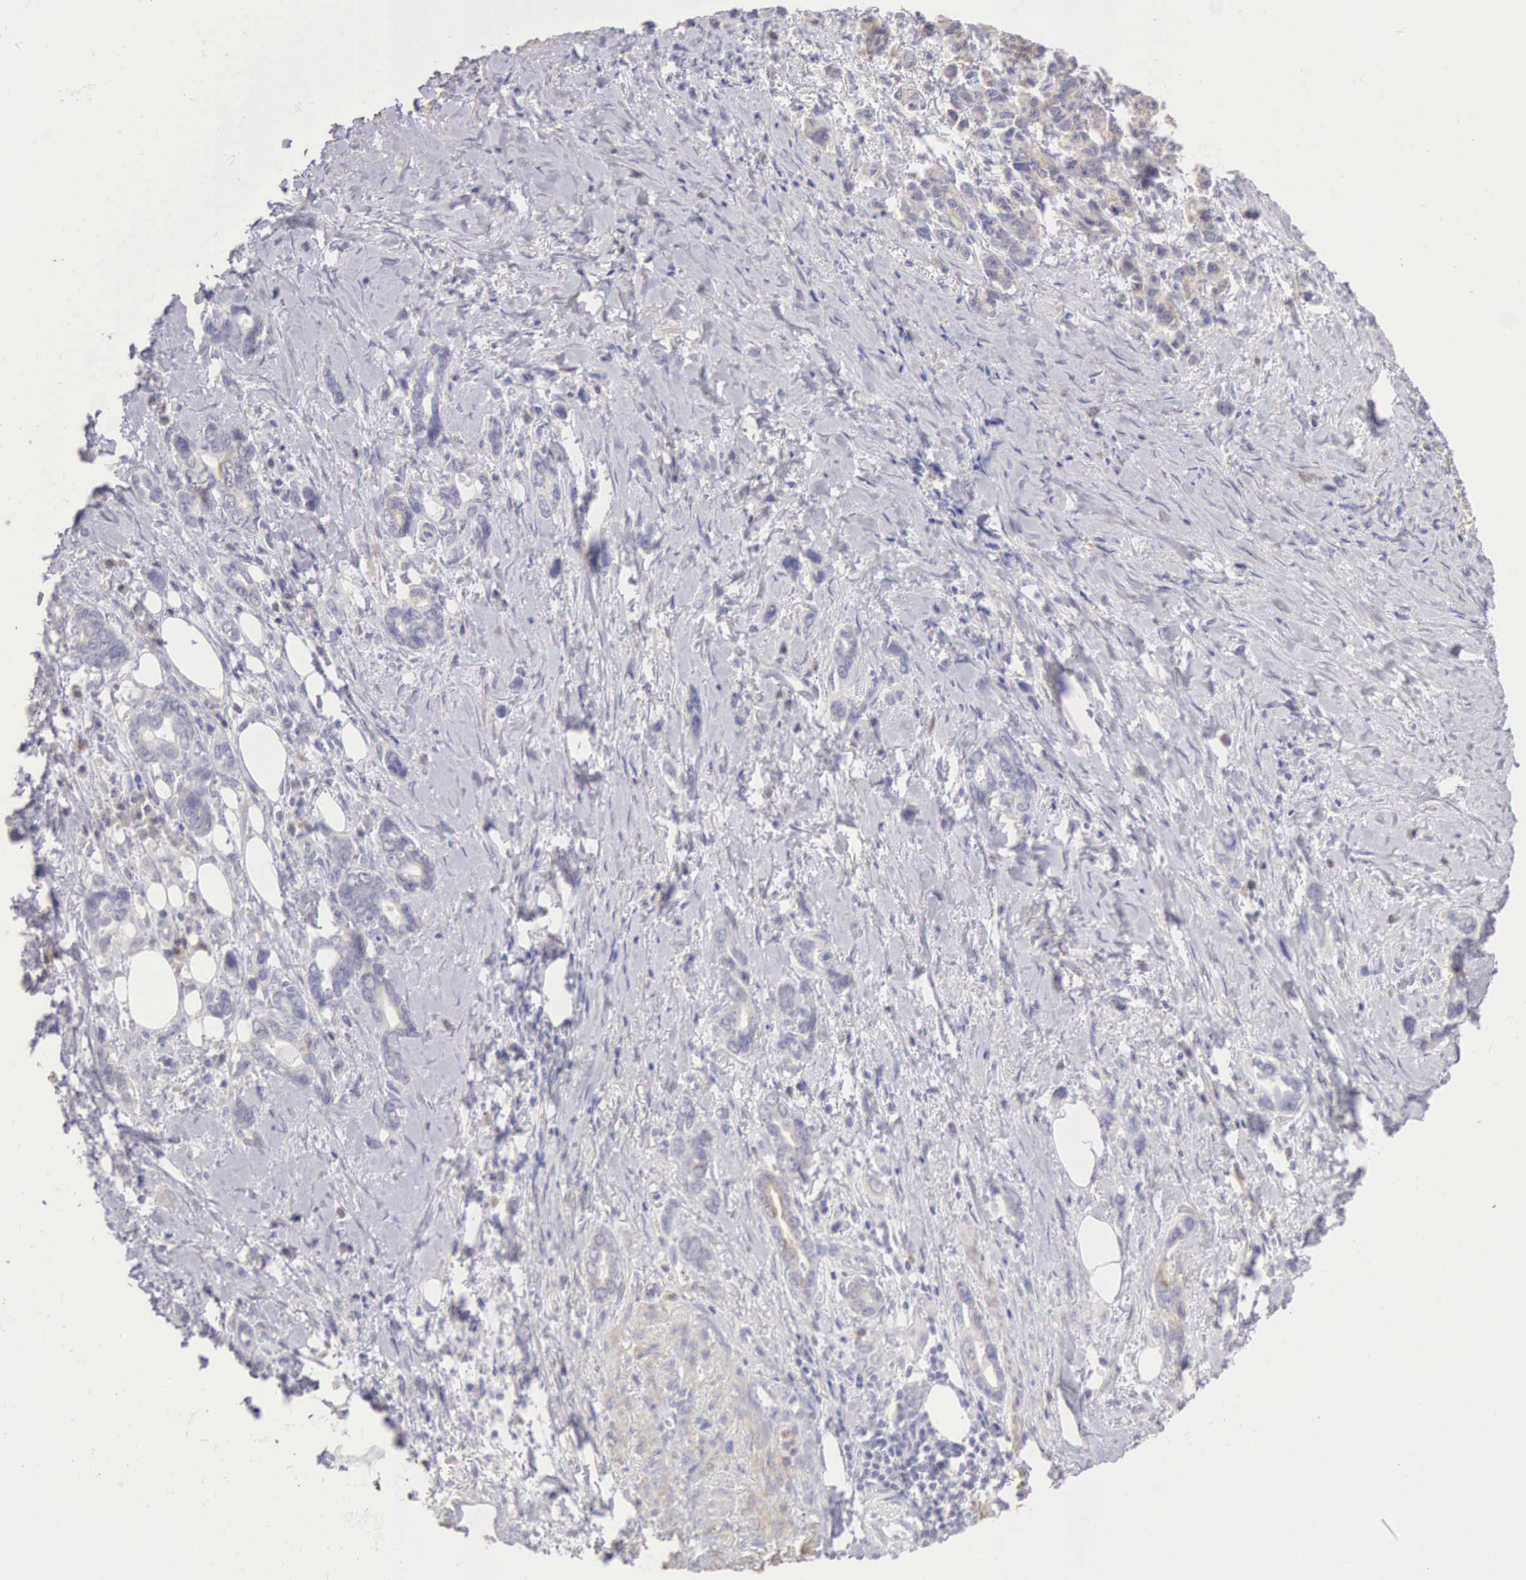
{"staining": {"intensity": "weak", "quantity": "25%-75%", "location": "cytoplasmic/membranous"}, "tissue": "stomach cancer", "cell_type": "Tumor cells", "image_type": "cancer", "snomed": [{"axis": "morphology", "description": "Adenocarcinoma, NOS"}, {"axis": "topography", "description": "Stomach"}], "caption": "Stomach cancer was stained to show a protein in brown. There is low levels of weak cytoplasmic/membranous positivity in approximately 25%-75% of tumor cells.", "gene": "ARFGAP3", "patient": {"sex": "male", "age": 78}}